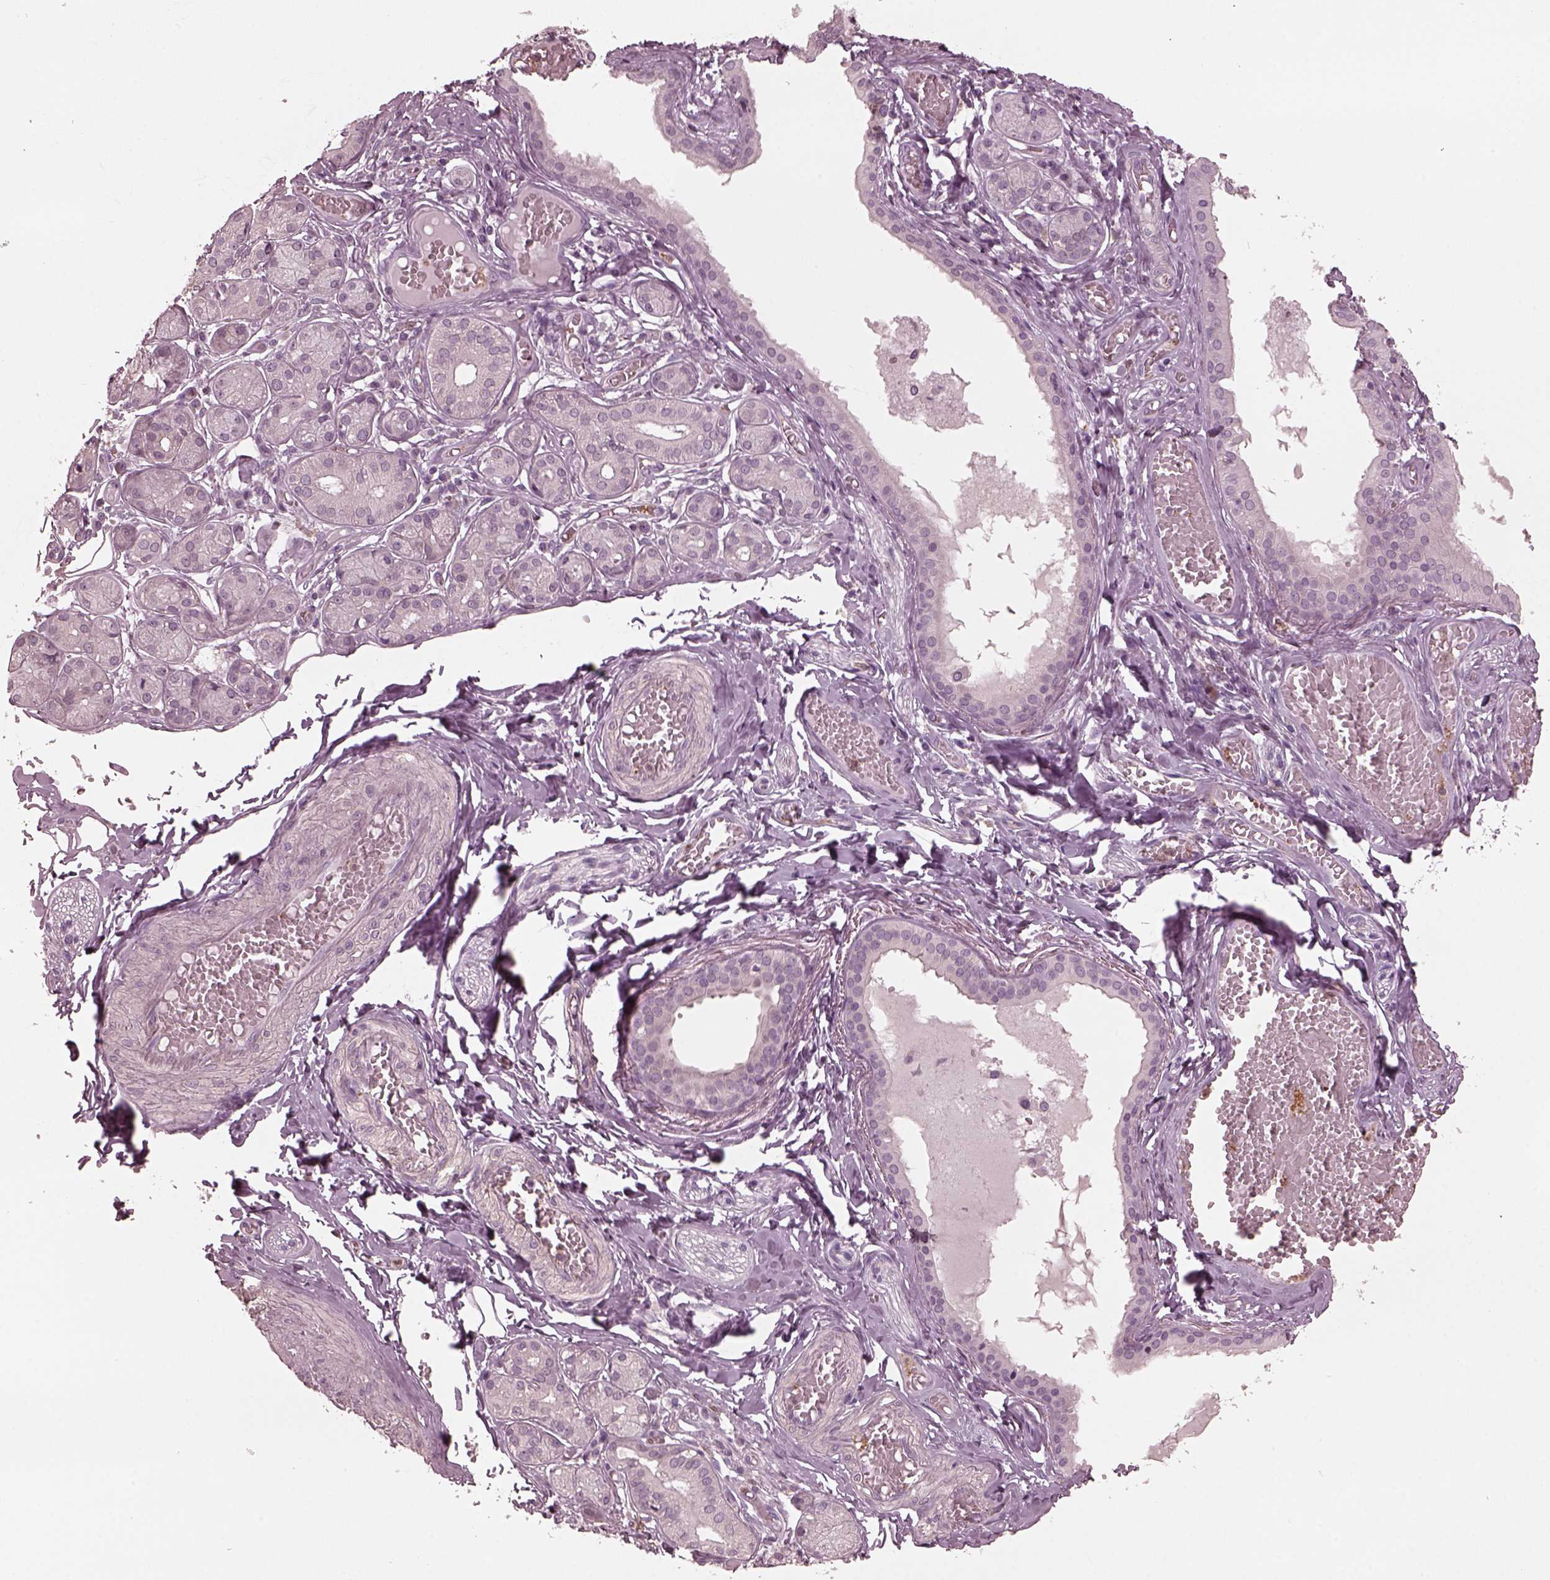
{"staining": {"intensity": "negative", "quantity": "none", "location": "none"}, "tissue": "salivary gland", "cell_type": "Glandular cells", "image_type": "normal", "snomed": [{"axis": "morphology", "description": "Normal tissue, NOS"}, {"axis": "topography", "description": "Salivary gland"}, {"axis": "topography", "description": "Peripheral nerve tissue"}], "caption": "Histopathology image shows no protein expression in glandular cells of unremarkable salivary gland. Brightfield microscopy of IHC stained with DAB (3,3'-diaminobenzidine) (brown) and hematoxylin (blue), captured at high magnification.", "gene": "PSTPIP2", "patient": {"sex": "male", "age": 71}}